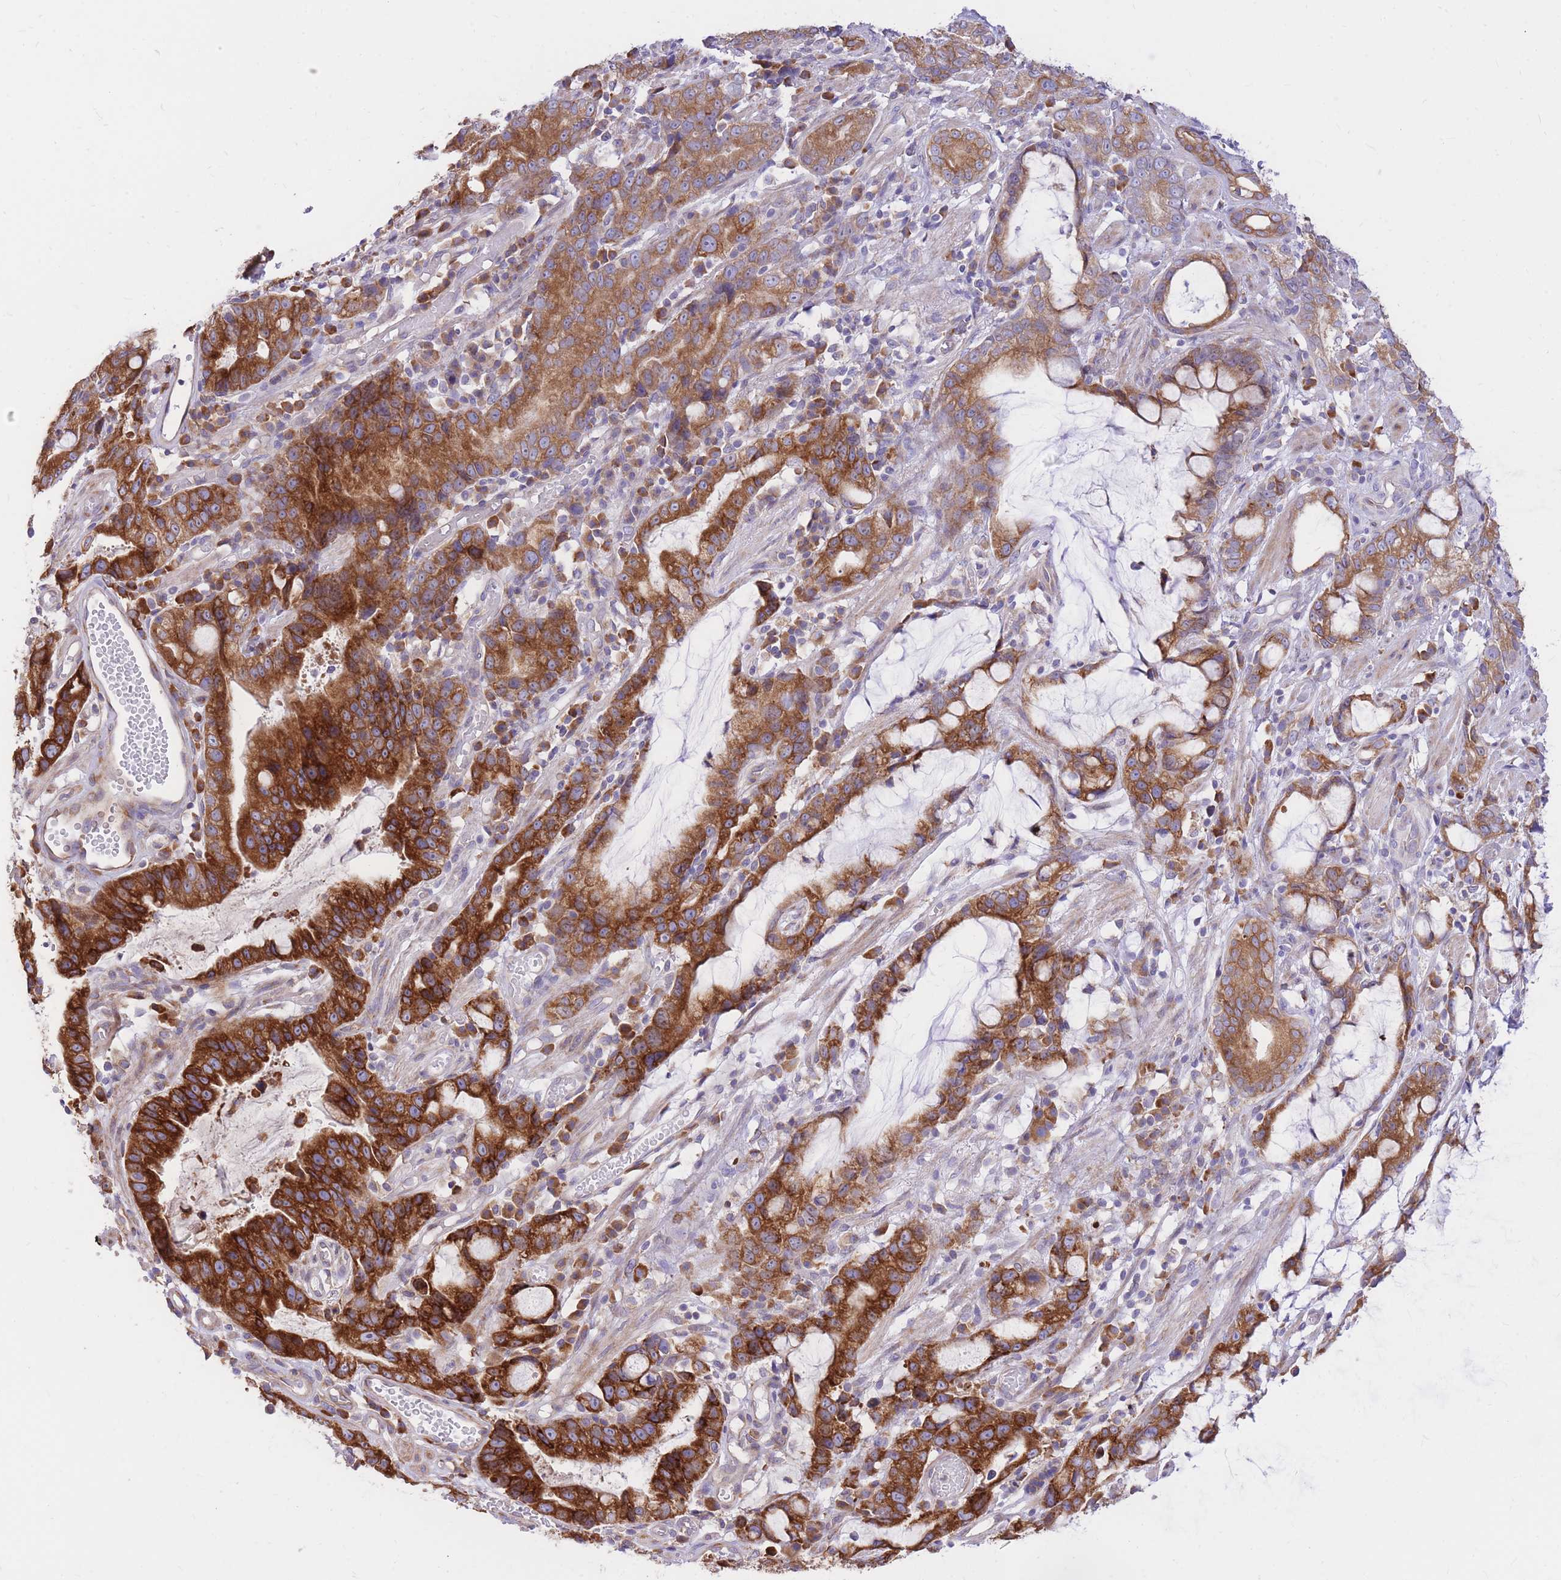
{"staining": {"intensity": "strong", "quantity": ">75%", "location": "cytoplasmic/membranous"}, "tissue": "stomach cancer", "cell_type": "Tumor cells", "image_type": "cancer", "snomed": [{"axis": "morphology", "description": "Adenocarcinoma, NOS"}, {"axis": "topography", "description": "Stomach"}], "caption": "This image shows stomach cancer stained with immunohistochemistry to label a protein in brown. The cytoplasmic/membranous of tumor cells show strong positivity for the protein. Nuclei are counter-stained blue.", "gene": "GBP7", "patient": {"sex": "male", "age": 55}}